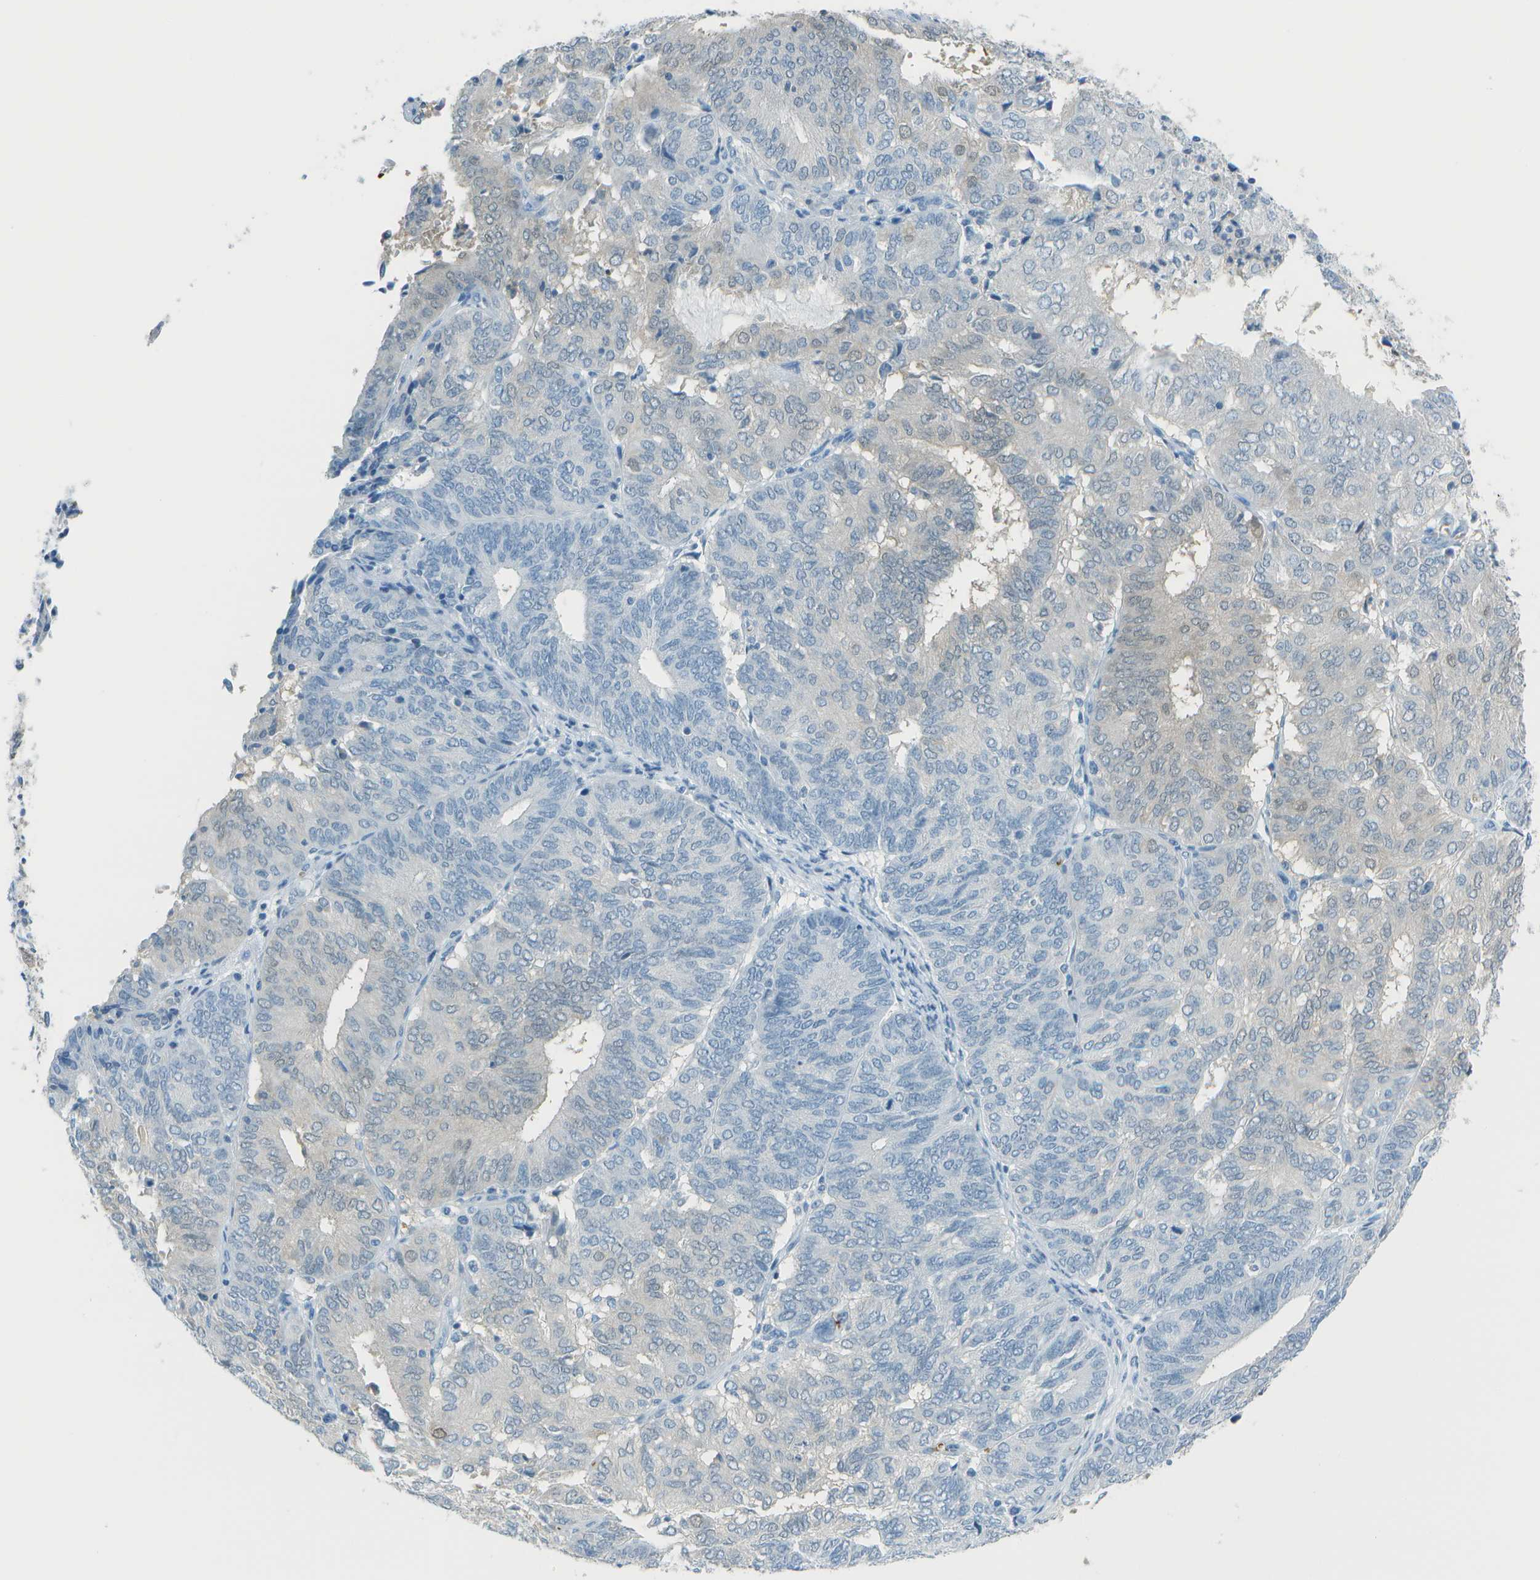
{"staining": {"intensity": "weak", "quantity": "<25%", "location": "cytoplasmic/membranous"}, "tissue": "endometrial cancer", "cell_type": "Tumor cells", "image_type": "cancer", "snomed": [{"axis": "morphology", "description": "Adenocarcinoma, NOS"}, {"axis": "topography", "description": "Uterus"}], "caption": "The IHC micrograph has no significant expression in tumor cells of endometrial cancer tissue.", "gene": "ASL", "patient": {"sex": "female", "age": 60}}